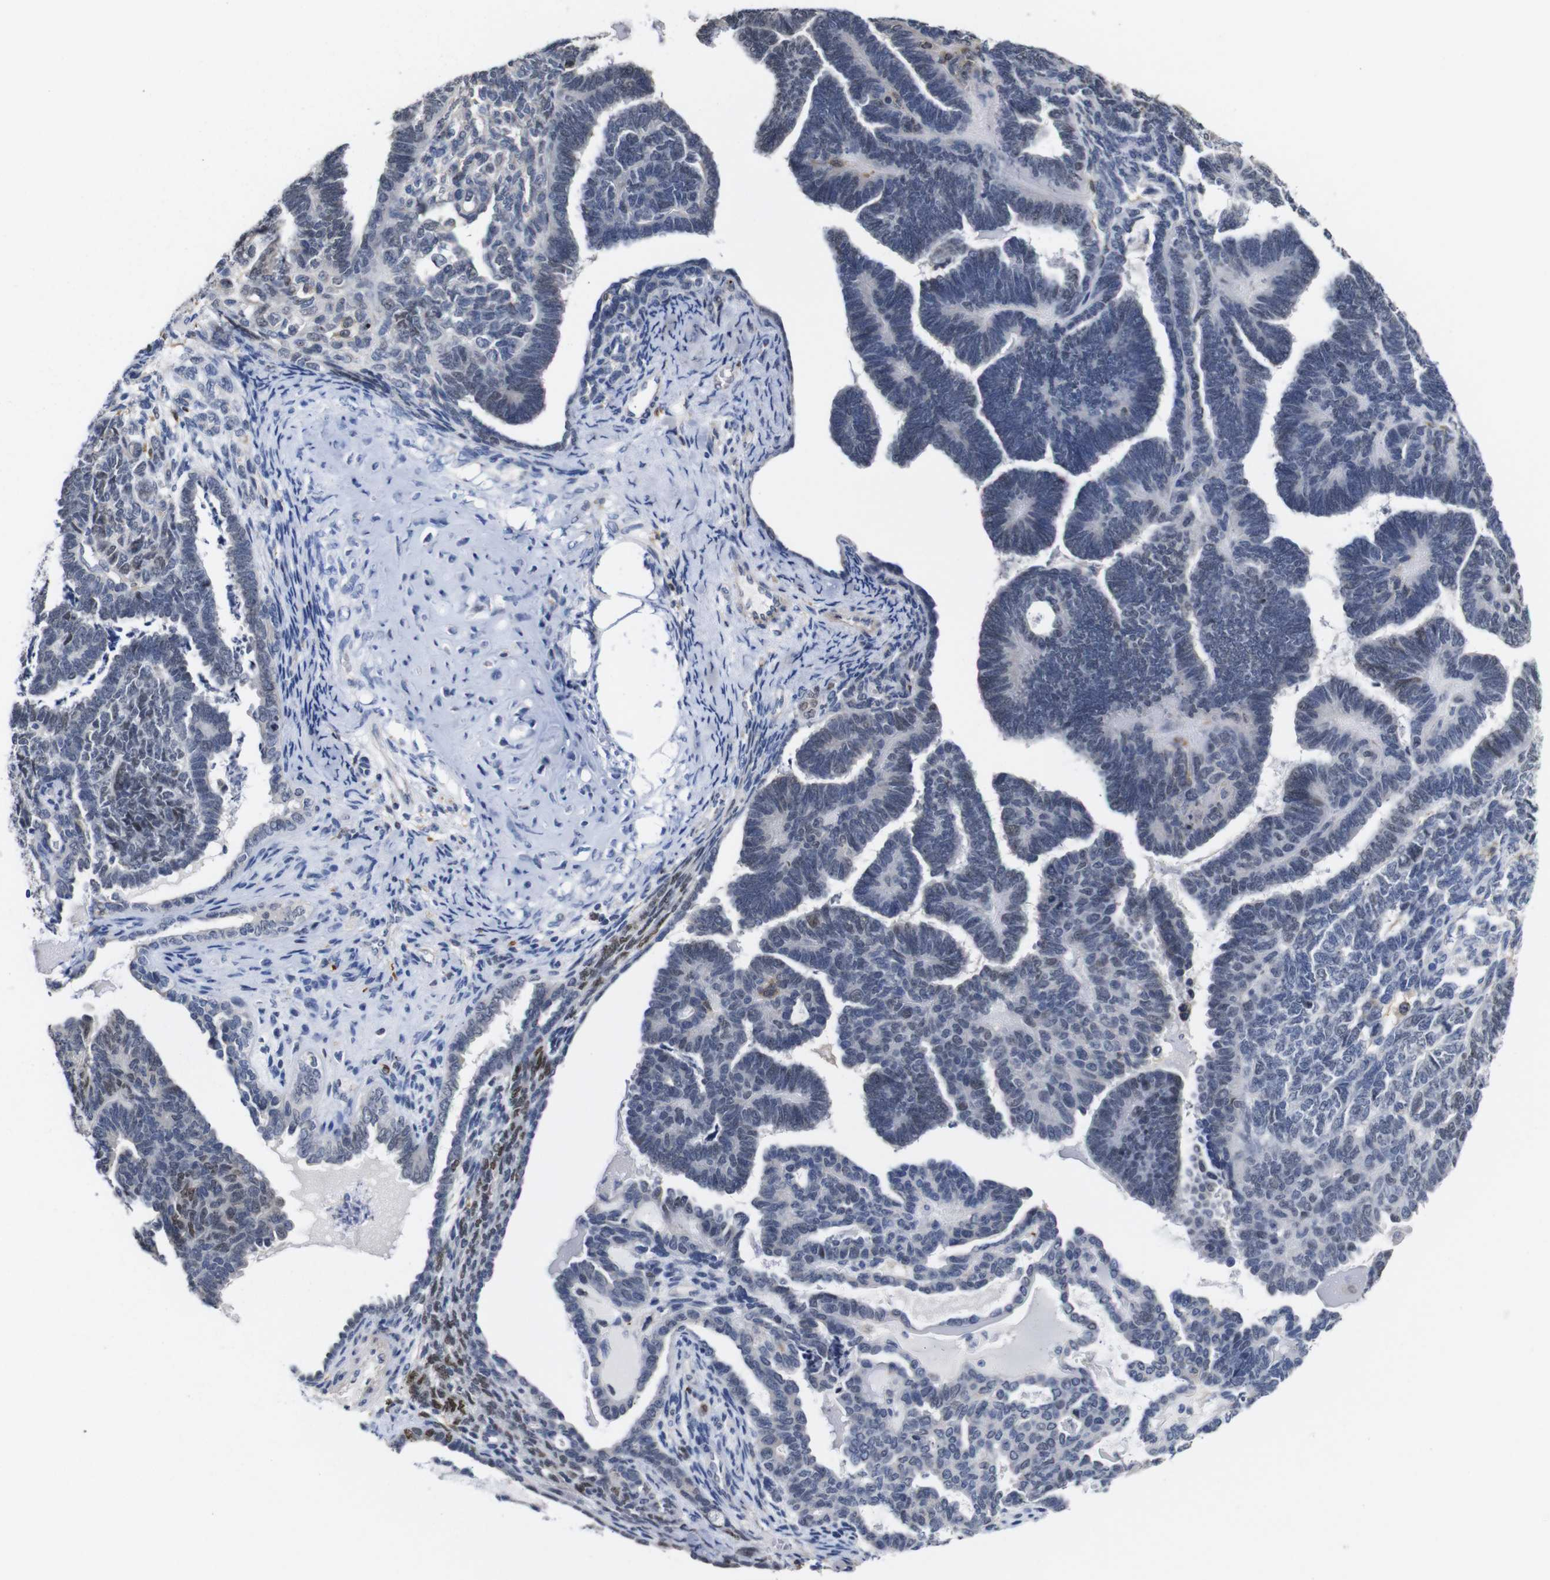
{"staining": {"intensity": "negative", "quantity": "none", "location": "none"}, "tissue": "endometrial cancer", "cell_type": "Tumor cells", "image_type": "cancer", "snomed": [{"axis": "morphology", "description": "Neoplasm, malignant, NOS"}, {"axis": "topography", "description": "Endometrium"}], "caption": "Tumor cells show no significant protein staining in neoplasm (malignant) (endometrial). Brightfield microscopy of immunohistochemistry stained with DAB (brown) and hematoxylin (blue), captured at high magnification.", "gene": "TCEAL9", "patient": {"sex": "female", "age": 74}}